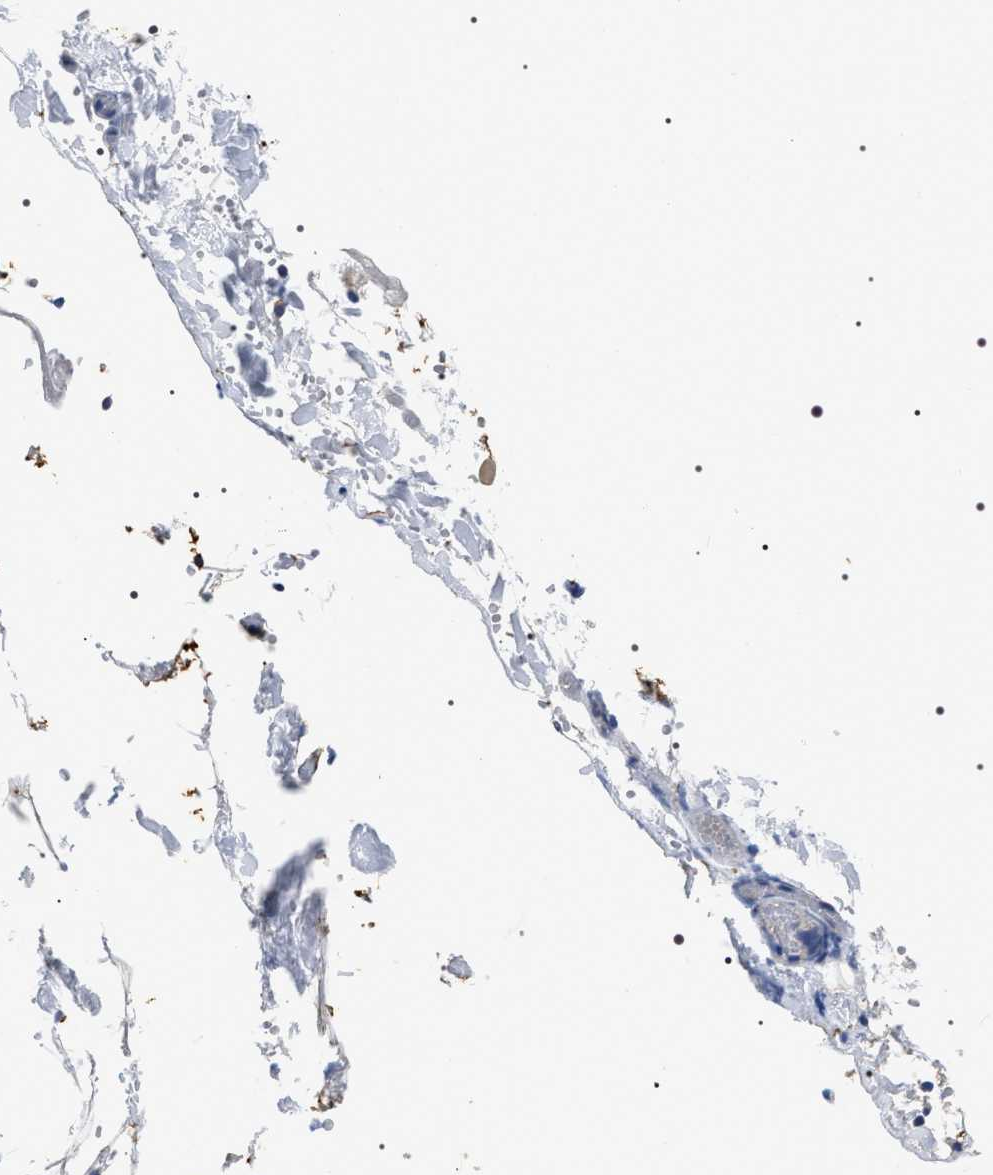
{"staining": {"intensity": "negative", "quantity": "none", "location": "none"}, "tissue": "salivary gland", "cell_type": "Glandular cells", "image_type": "normal", "snomed": [{"axis": "morphology", "description": "Normal tissue, NOS"}, {"axis": "topography", "description": "Salivary gland"}], "caption": "Immunohistochemistry (IHC) photomicrograph of normal salivary gland: salivary gland stained with DAB (3,3'-diaminobenzidine) reveals no significant protein expression in glandular cells.", "gene": "TRIM54", "patient": {"sex": "male", "age": 63}}